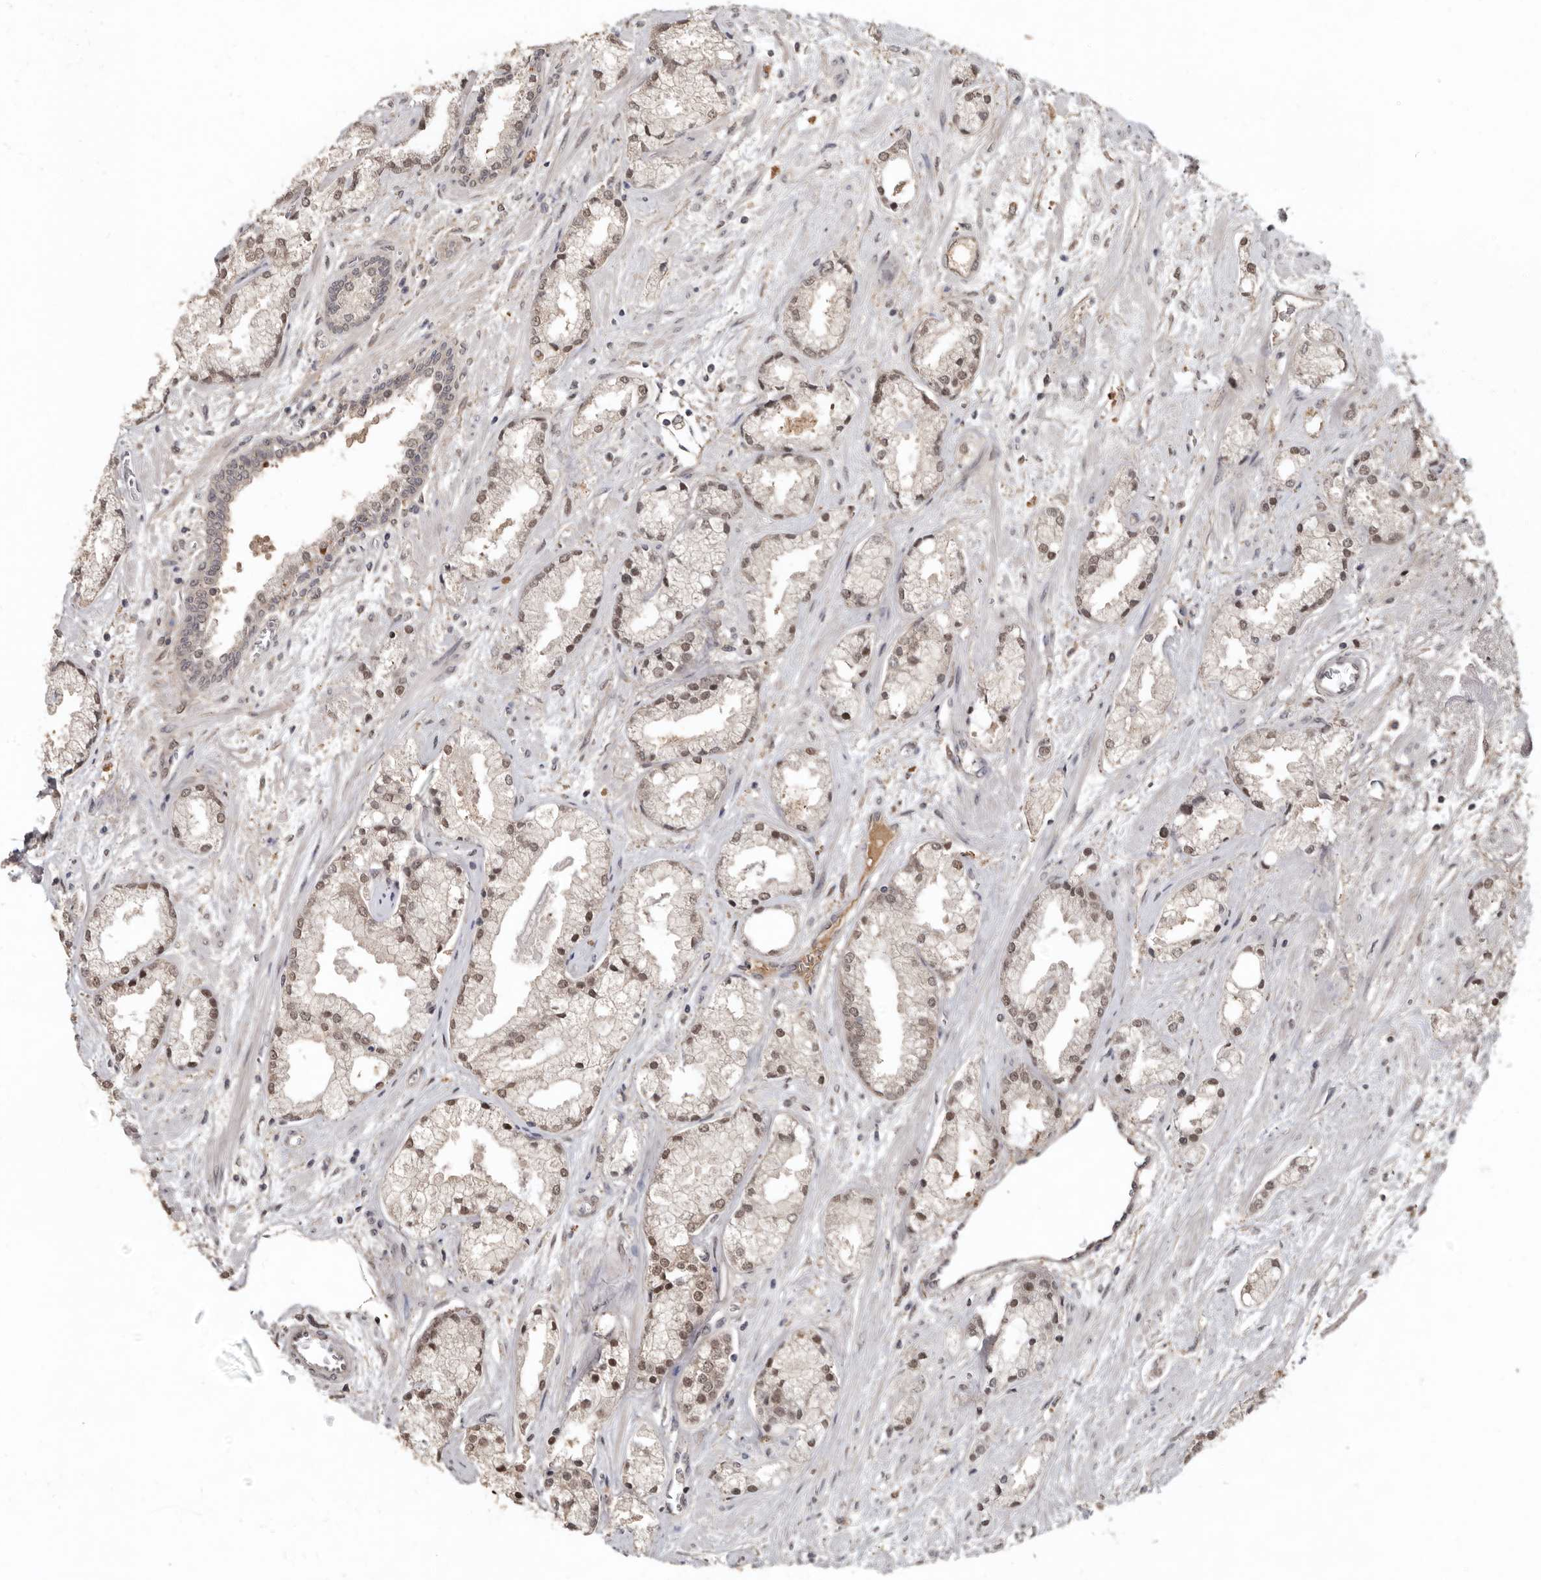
{"staining": {"intensity": "moderate", "quantity": ">75%", "location": "cytoplasmic/membranous,nuclear"}, "tissue": "prostate cancer", "cell_type": "Tumor cells", "image_type": "cancer", "snomed": [{"axis": "morphology", "description": "Adenocarcinoma, High grade"}, {"axis": "topography", "description": "Prostate"}], "caption": "Protein staining displays moderate cytoplasmic/membranous and nuclear positivity in about >75% of tumor cells in prostate high-grade adenocarcinoma.", "gene": "LRGUK", "patient": {"sex": "male", "age": 50}}